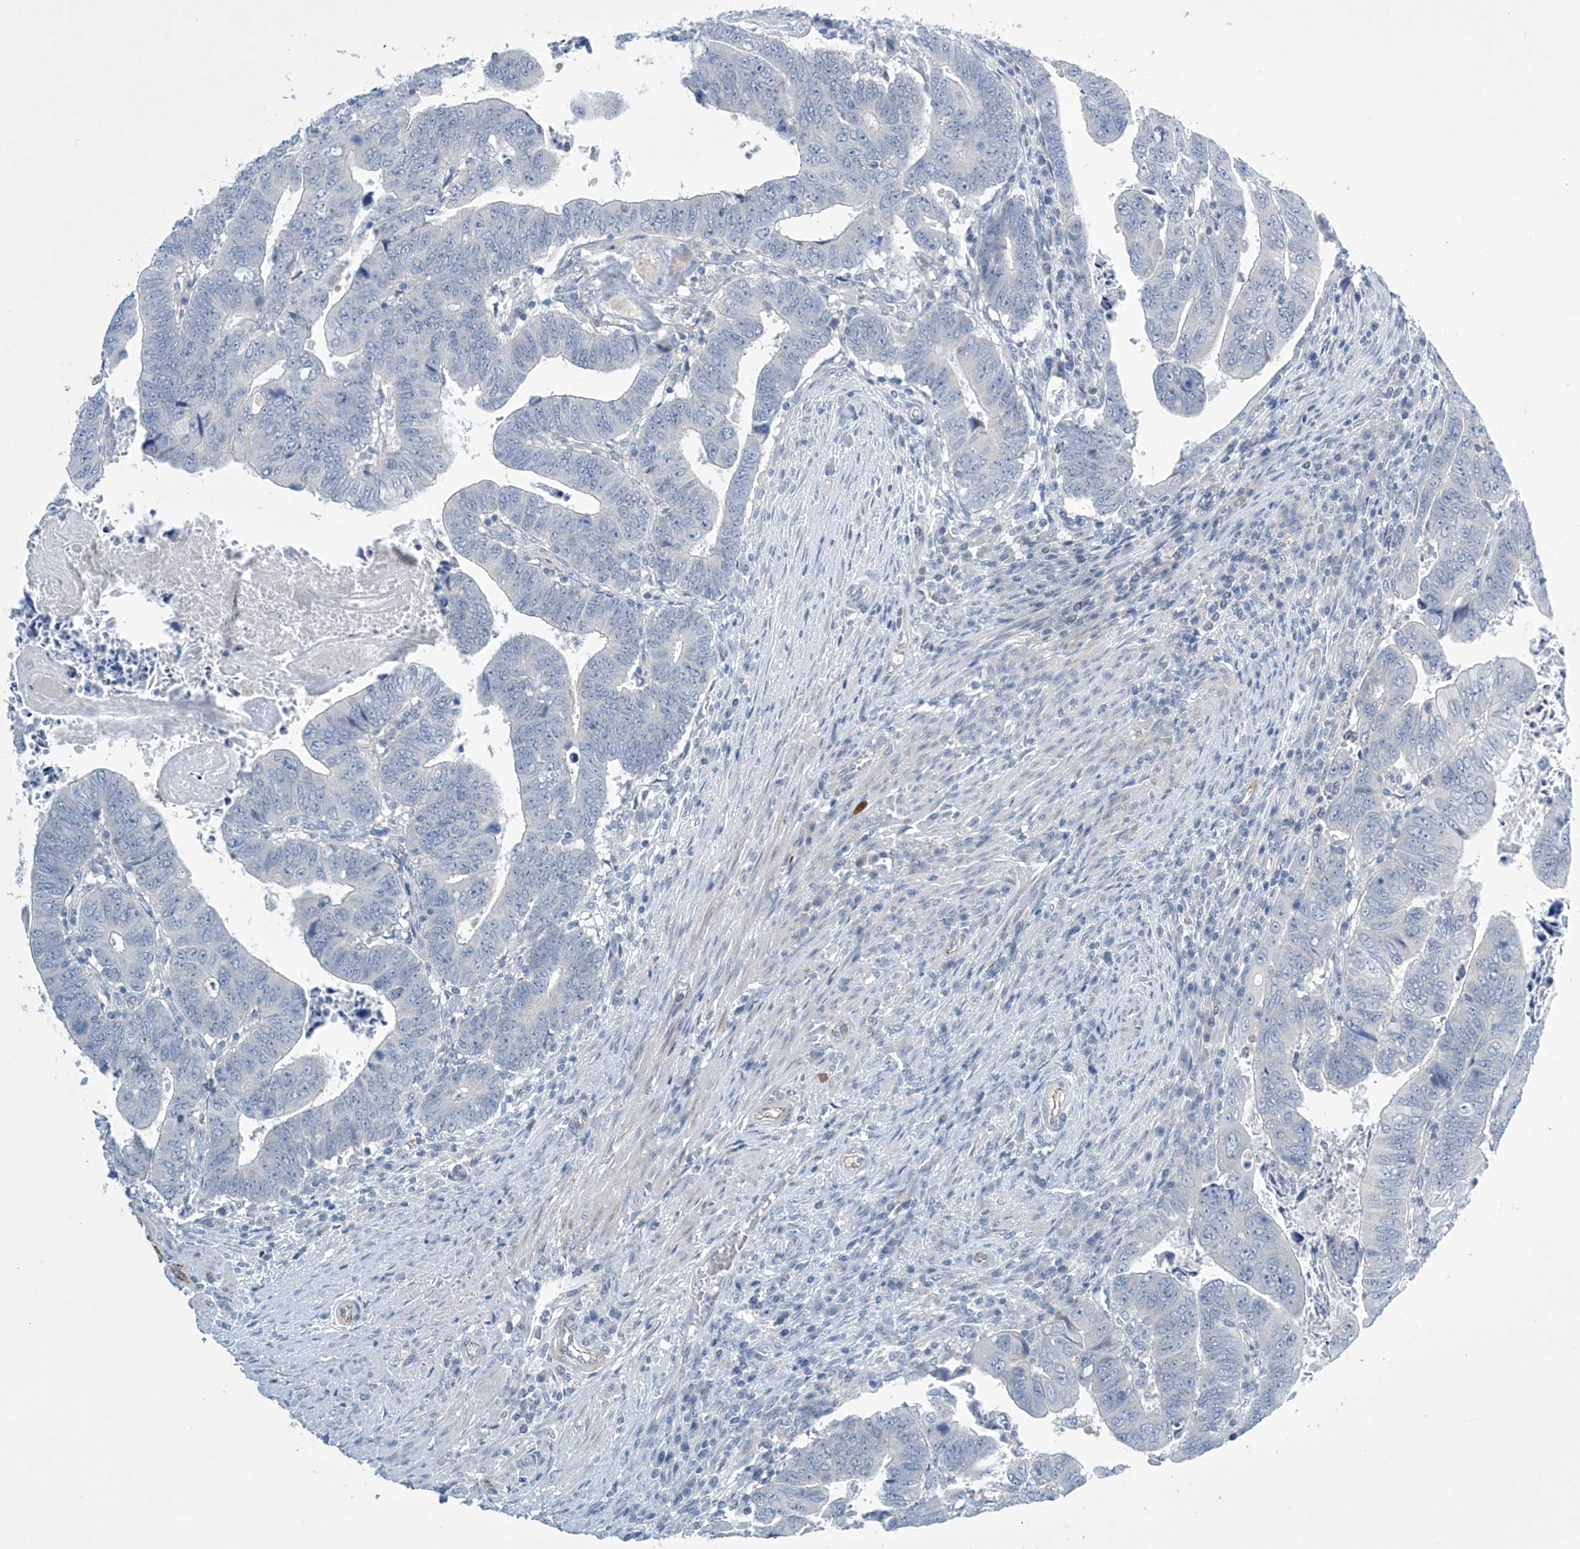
{"staining": {"intensity": "negative", "quantity": "none", "location": "none"}, "tissue": "colorectal cancer", "cell_type": "Tumor cells", "image_type": "cancer", "snomed": [{"axis": "morphology", "description": "Normal tissue, NOS"}, {"axis": "morphology", "description": "Adenocarcinoma, NOS"}, {"axis": "topography", "description": "Rectum"}], "caption": "A histopathology image of human colorectal cancer (adenocarcinoma) is negative for staining in tumor cells.", "gene": "SLC35A5", "patient": {"sex": "female", "age": 65}}